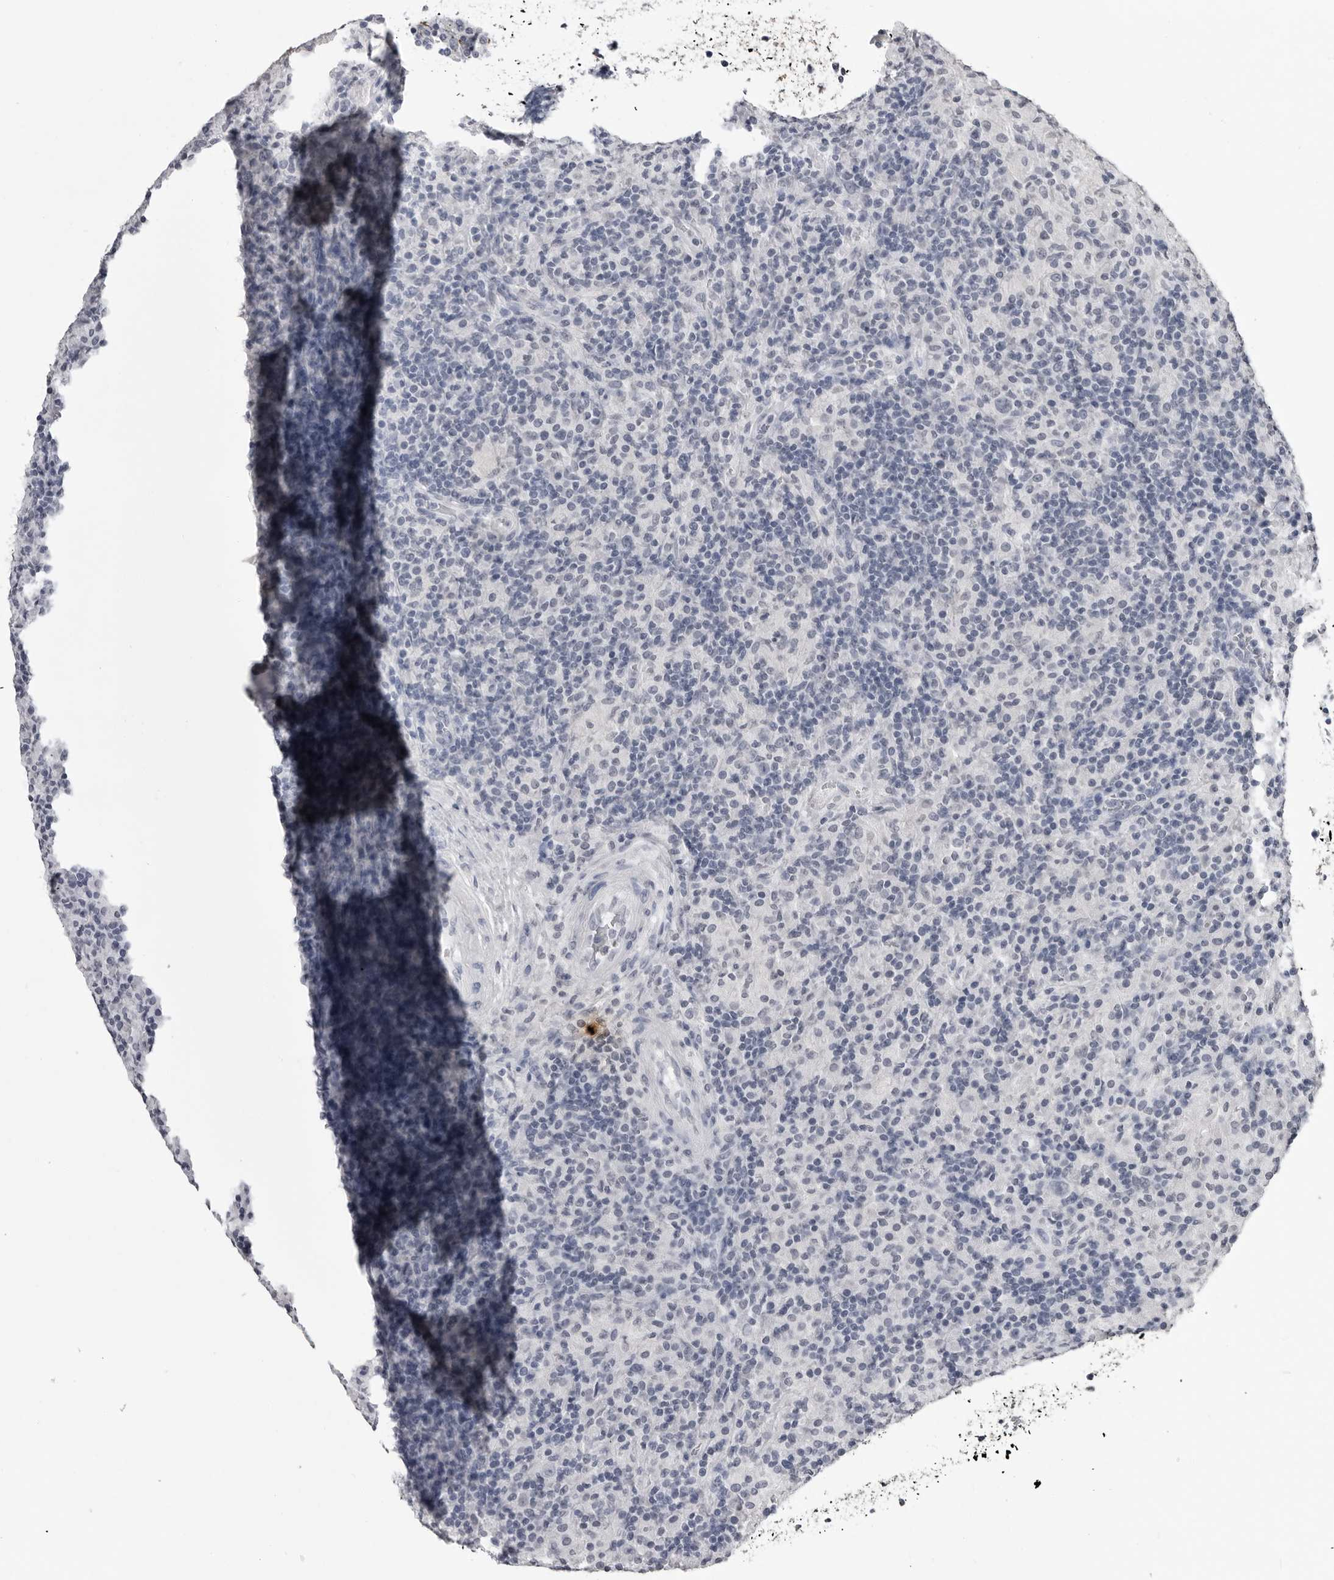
{"staining": {"intensity": "negative", "quantity": "none", "location": "none"}, "tissue": "lymphoma", "cell_type": "Tumor cells", "image_type": "cancer", "snomed": [{"axis": "morphology", "description": "Hodgkin's disease, NOS"}, {"axis": "topography", "description": "Lymph node"}], "caption": "This micrograph is of lymphoma stained with IHC to label a protein in brown with the nuclei are counter-stained blue. There is no positivity in tumor cells.", "gene": "HEPACAM", "patient": {"sex": "male", "age": 70}}